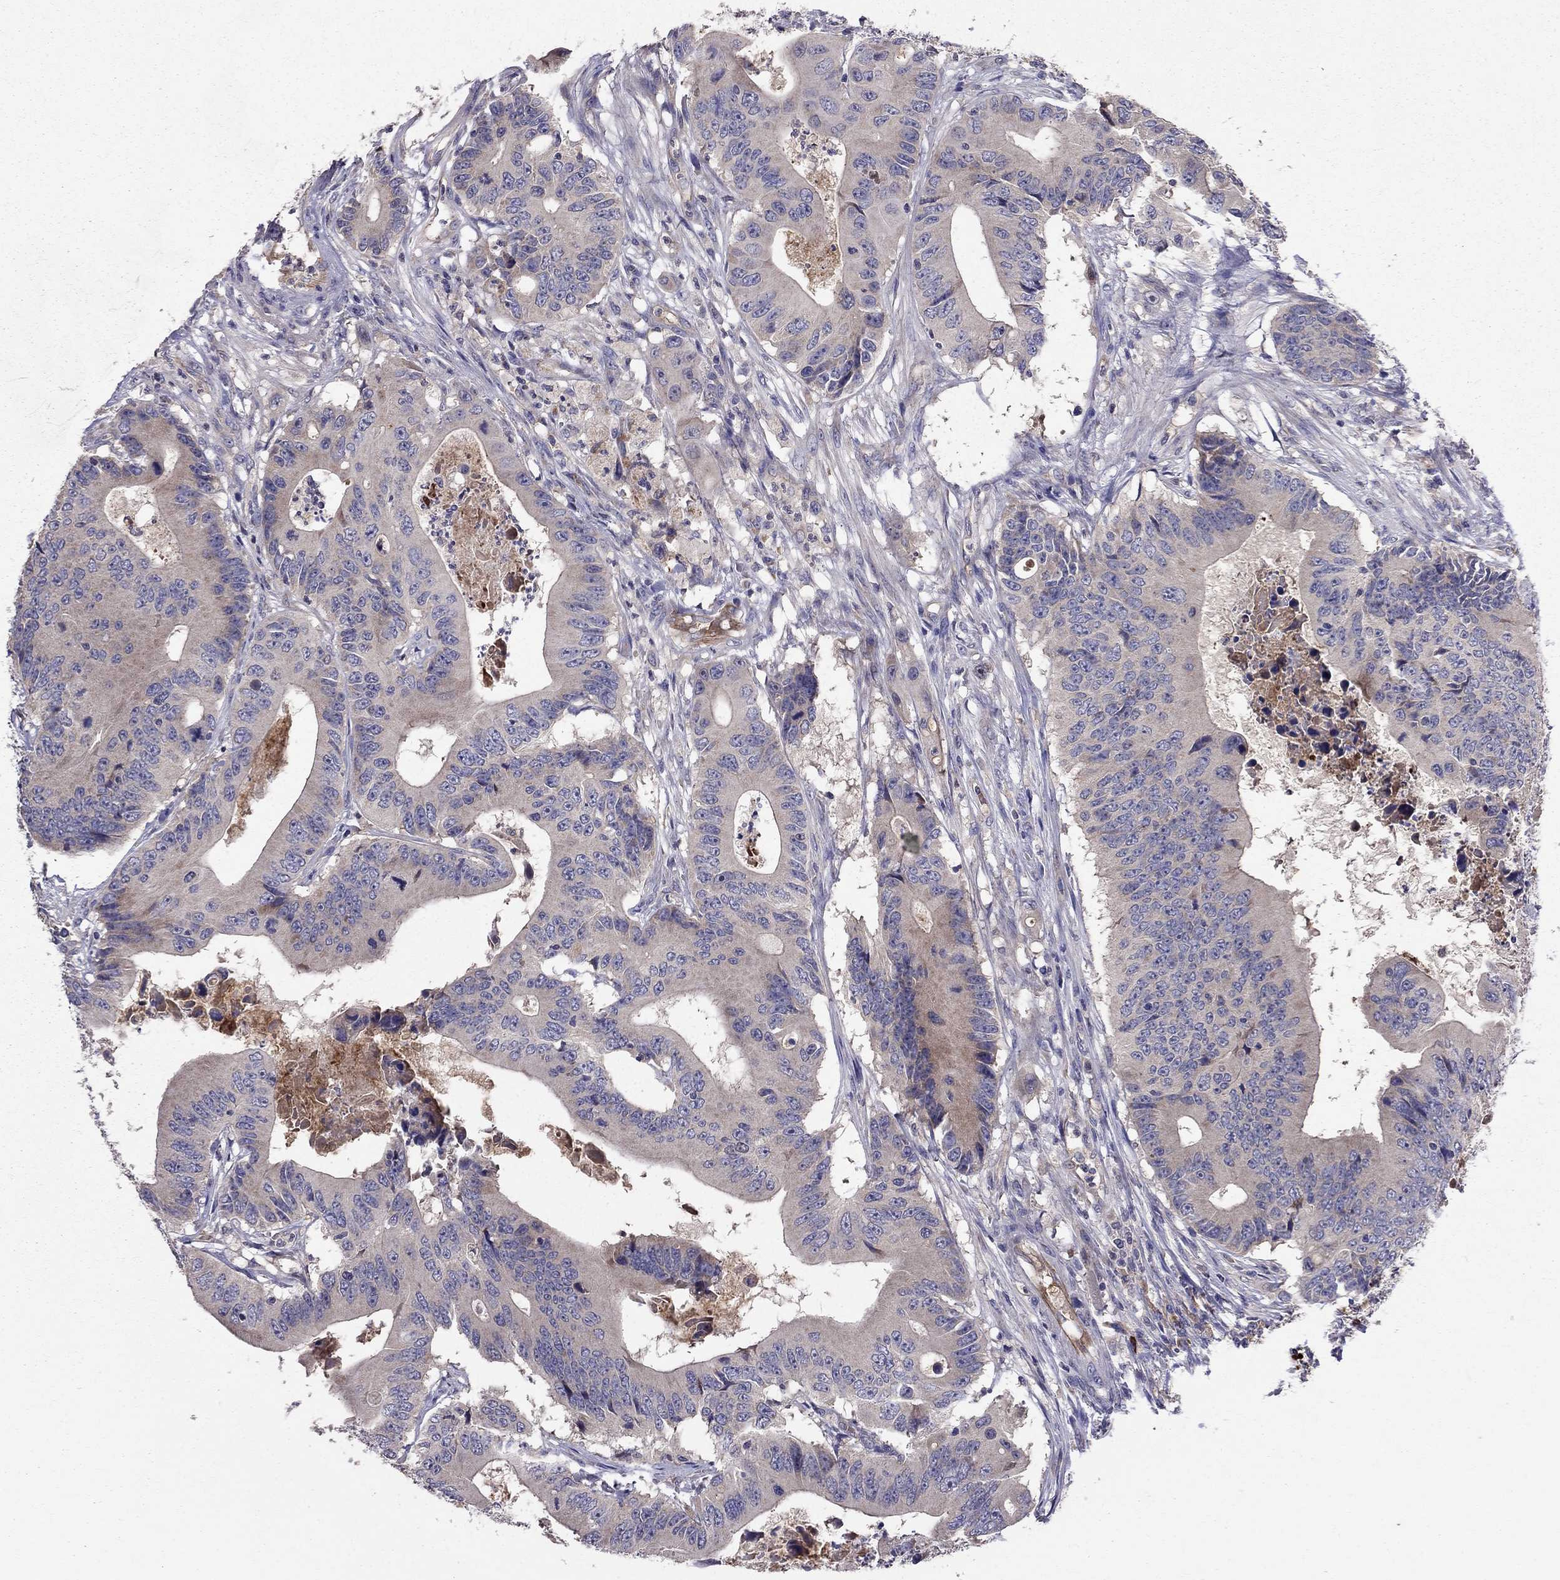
{"staining": {"intensity": "weak", "quantity": "25%-75%", "location": "cytoplasmic/membranous"}, "tissue": "colorectal cancer", "cell_type": "Tumor cells", "image_type": "cancer", "snomed": [{"axis": "morphology", "description": "Adenocarcinoma, NOS"}, {"axis": "topography", "description": "Colon"}], "caption": "Immunohistochemical staining of colorectal cancer shows weak cytoplasmic/membranous protein positivity in about 25%-75% of tumor cells.", "gene": "PIK3CG", "patient": {"sex": "female", "age": 90}}